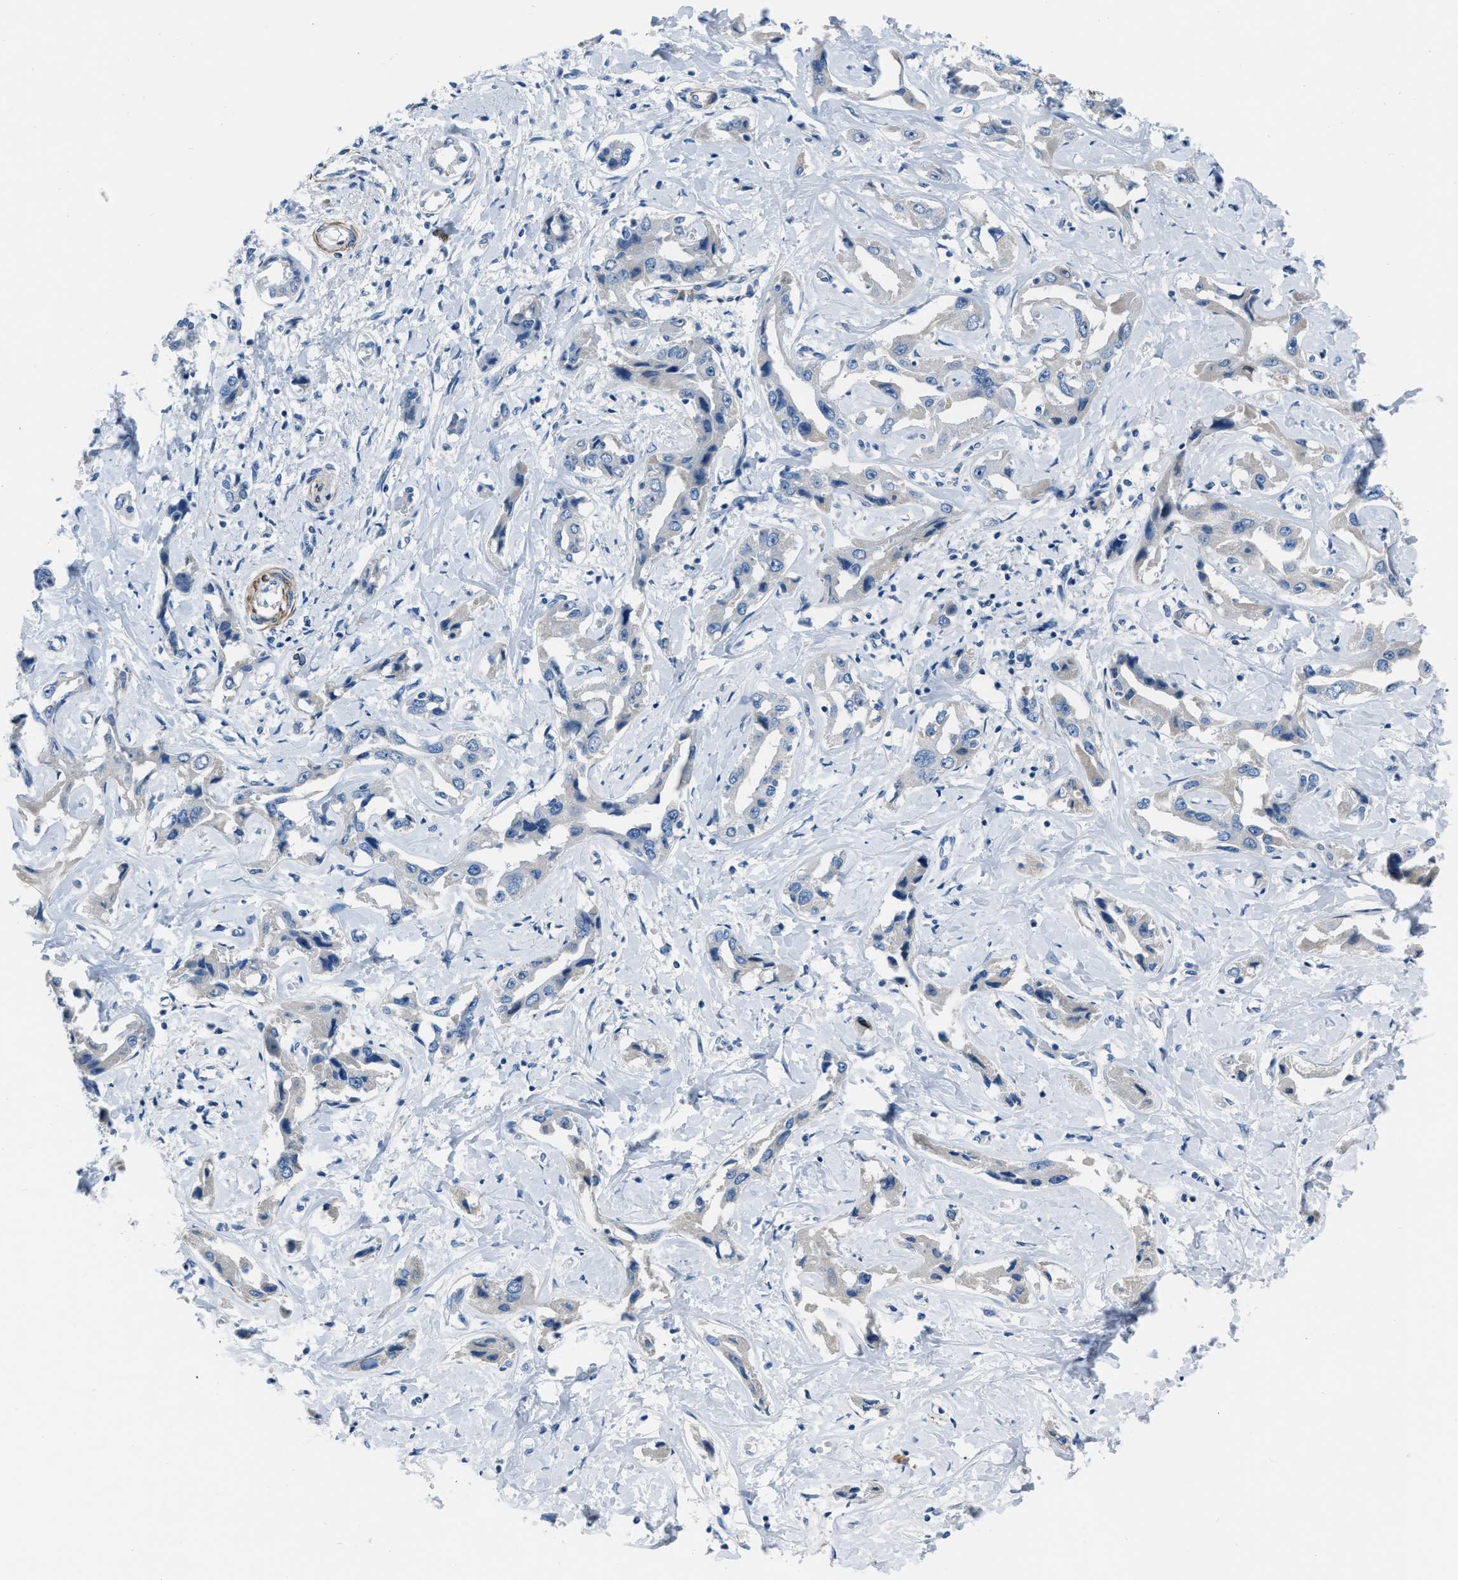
{"staining": {"intensity": "negative", "quantity": "none", "location": "none"}, "tissue": "liver cancer", "cell_type": "Tumor cells", "image_type": "cancer", "snomed": [{"axis": "morphology", "description": "Cholangiocarcinoma"}, {"axis": "topography", "description": "Liver"}], "caption": "The IHC histopathology image has no significant staining in tumor cells of liver cancer (cholangiocarcinoma) tissue. (Immunohistochemistry (ihc), brightfield microscopy, high magnification).", "gene": "SPATC1L", "patient": {"sex": "male", "age": 59}}